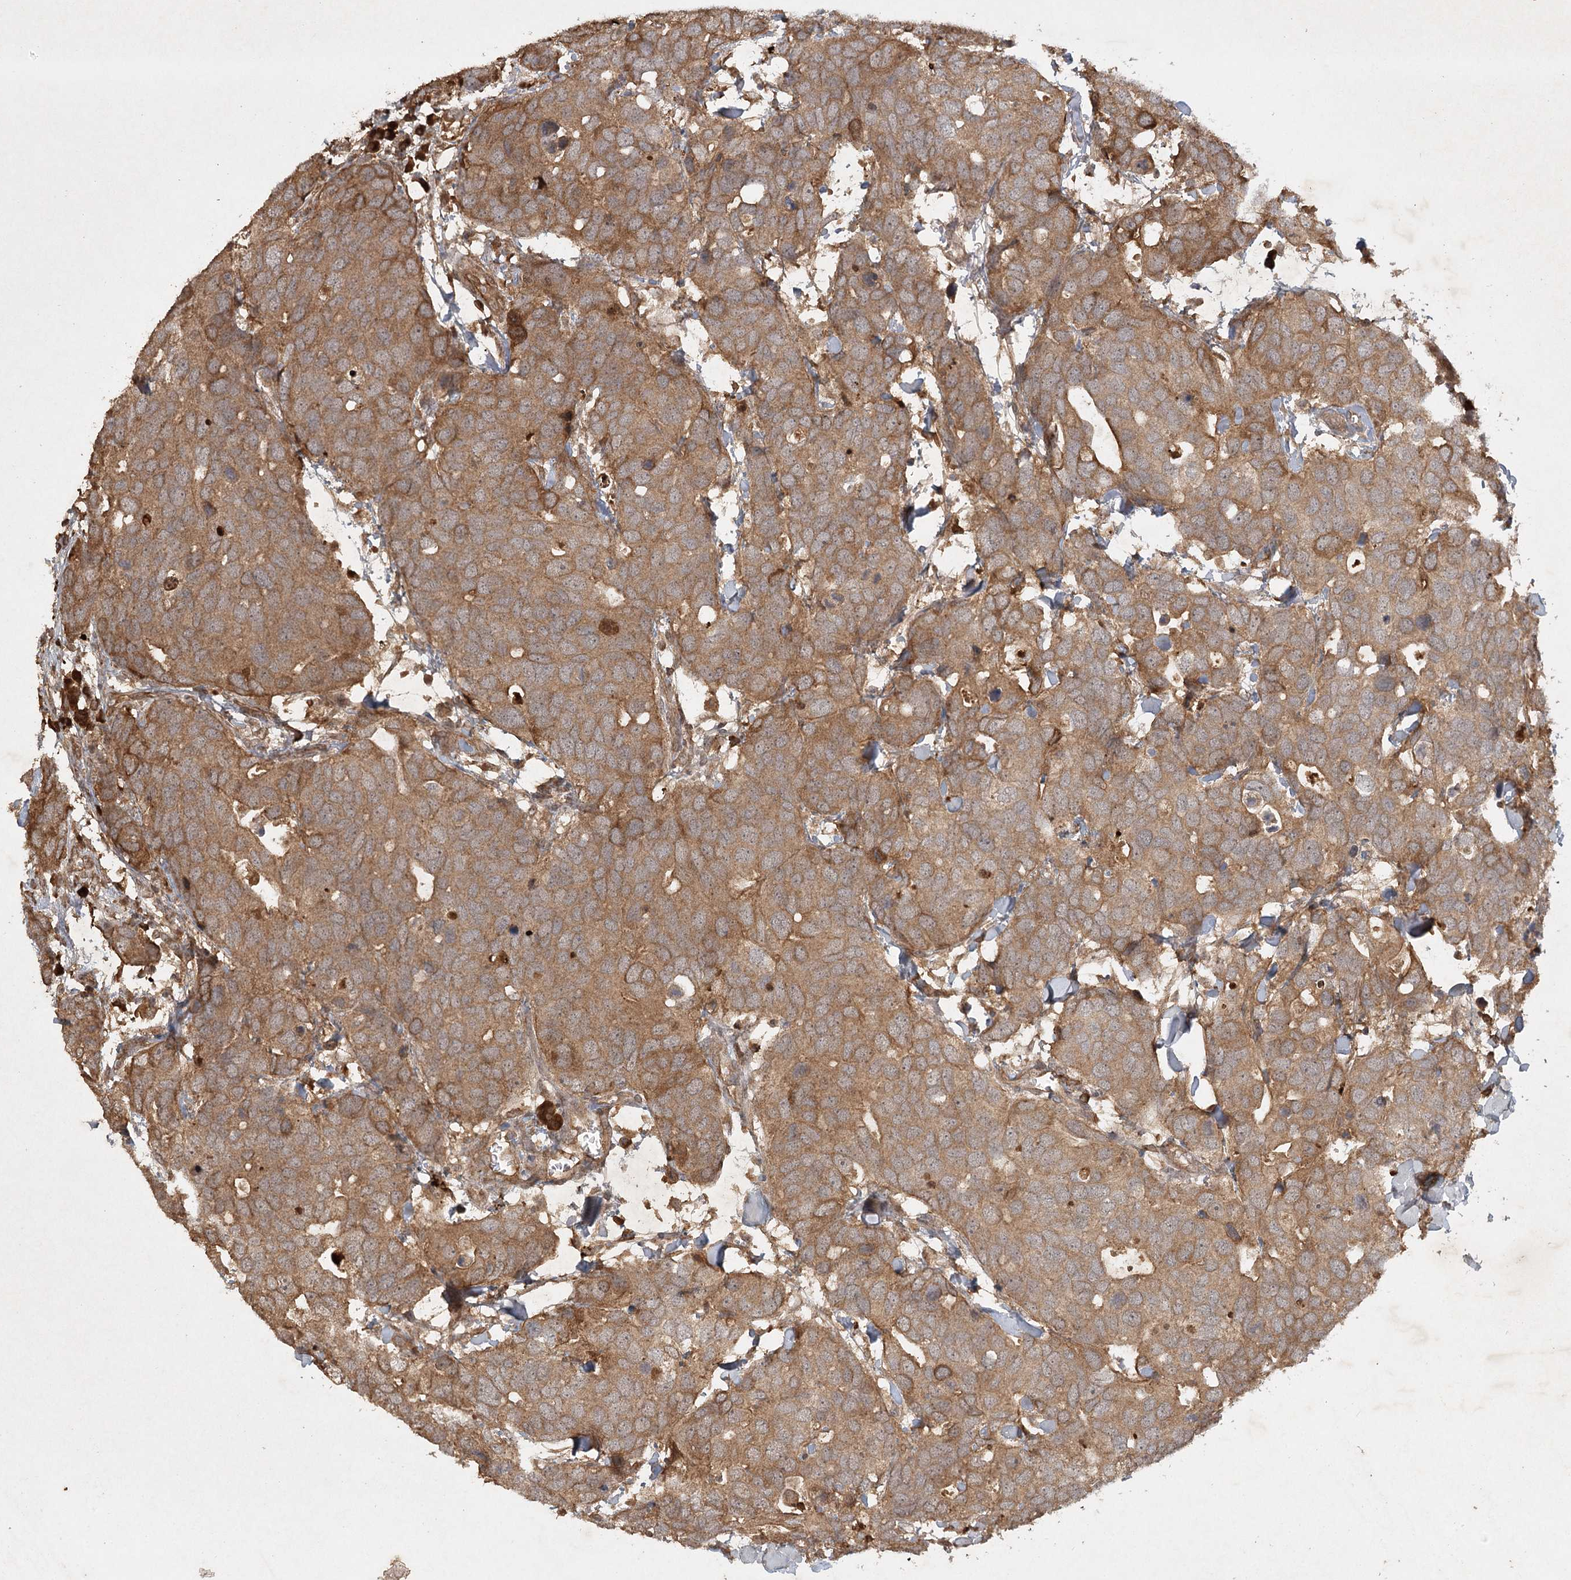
{"staining": {"intensity": "moderate", "quantity": ">75%", "location": "cytoplasmic/membranous"}, "tissue": "breast cancer", "cell_type": "Tumor cells", "image_type": "cancer", "snomed": [{"axis": "morphology", "description": "Duct carcinoma"}, {"axis": "topography", "description": "Breast"}], "caption": "Immunohistochemical staining of human breast cancer (intraductal carcinoma) displays medium levels of moderate cytoplasmic/membranous protein positivity in approximately >75% of tumor cells. (brown staining indicates protein expression, while blue staining denotes nuclei).", "gene": "ARL13A", "patient": {"sex": "female", "age": 83}}